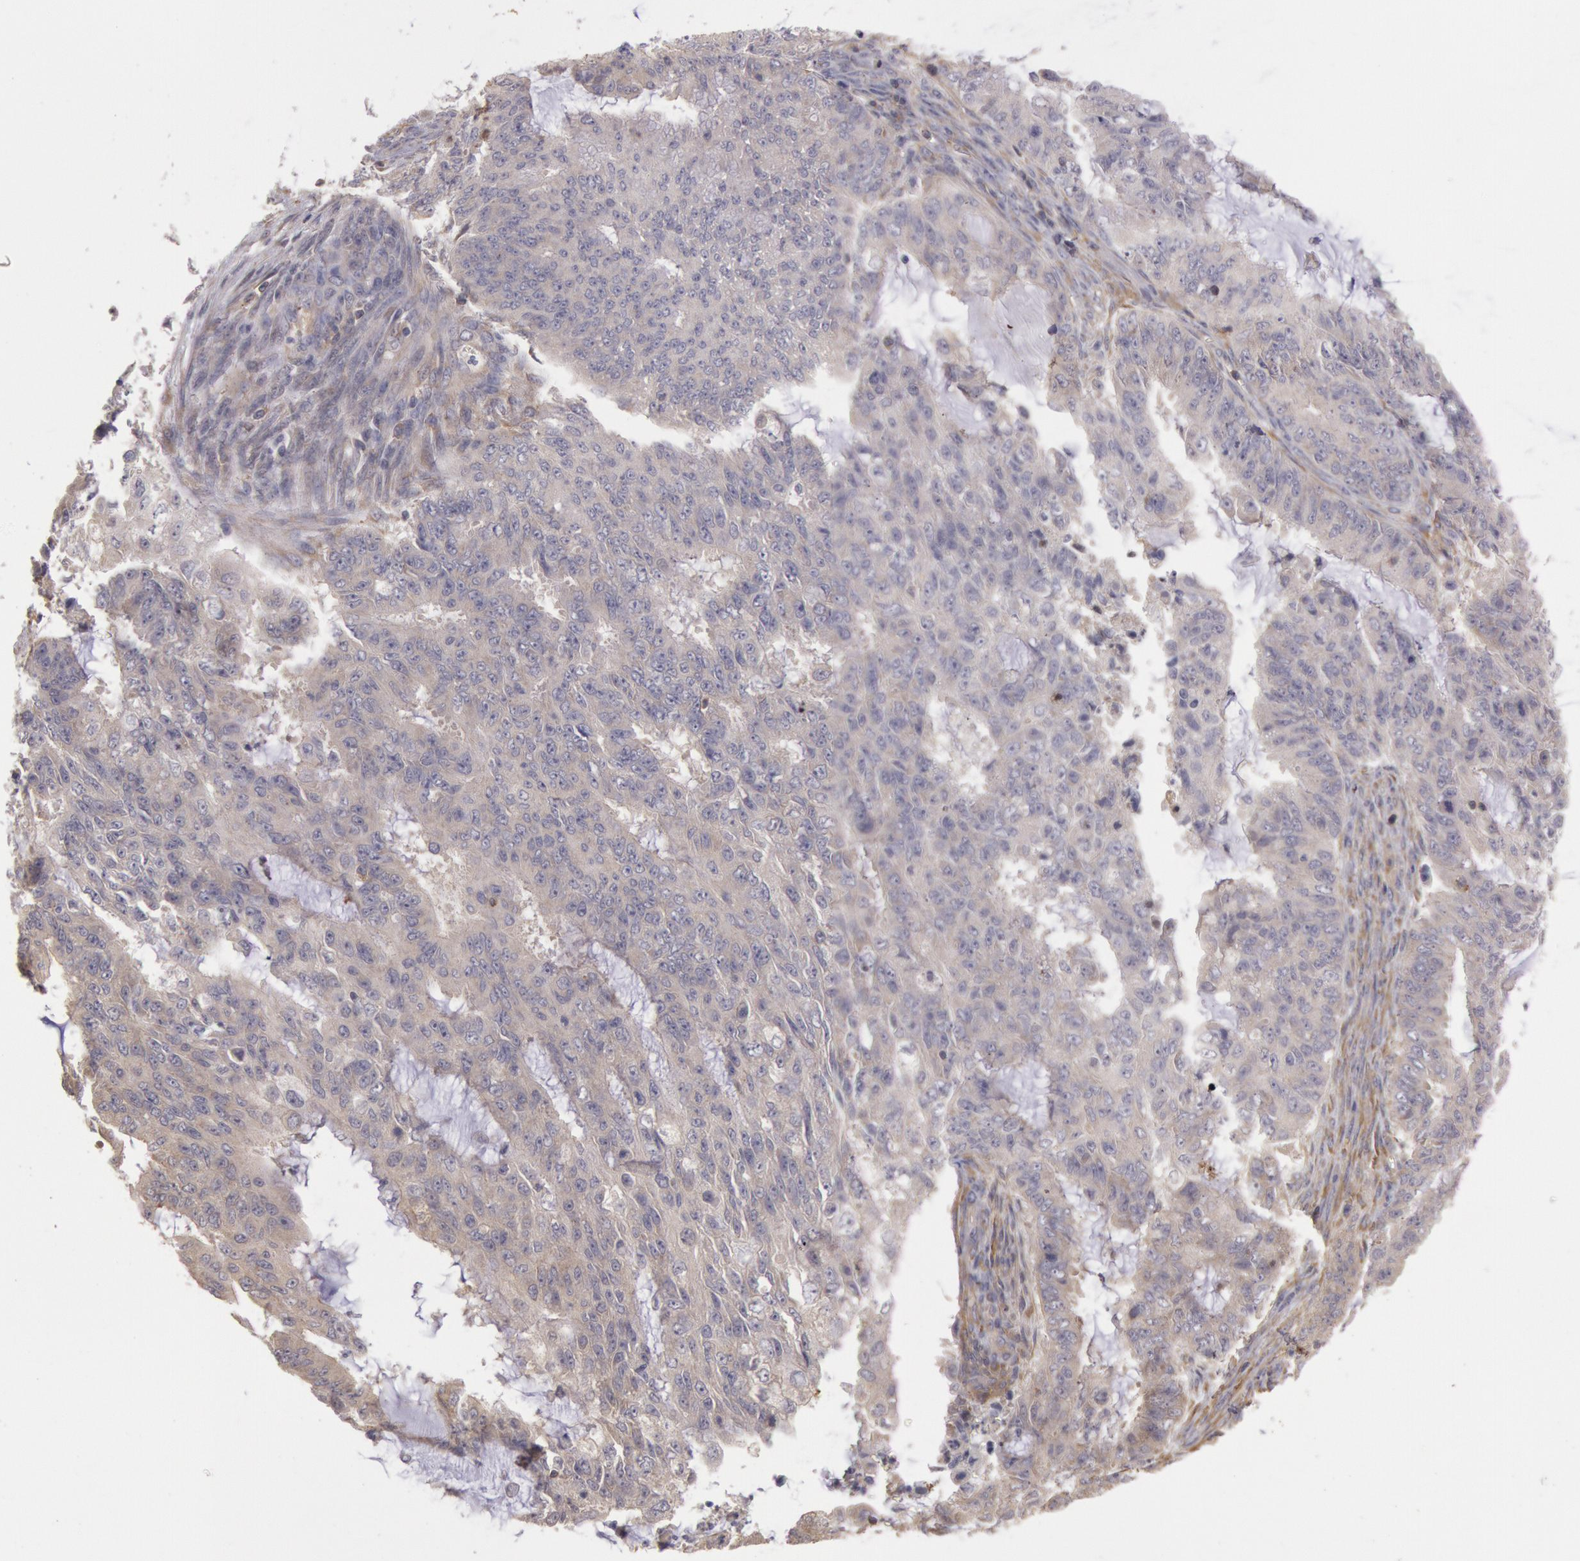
{"staining": {"intensity": "weak", "quantity": ">75%", "location": "cytoplasmic/membranous"}, "tissue": "endometrial cancer", "cell_type": "Tumor cells", "image_type": "cancer", "snomed": [{"axis": "morphology", "description": "Adenocarcinoma, NOS"}, {"axis": "topography", "description": "Endometrium"}], "caption": "Protein staining reveals weak cytoplasmic/membranous expression in approximately >75% of tumor cells in endometrial cancer.", "gene": "NMT2", "patient": {"sex": "female", "age": 75}}